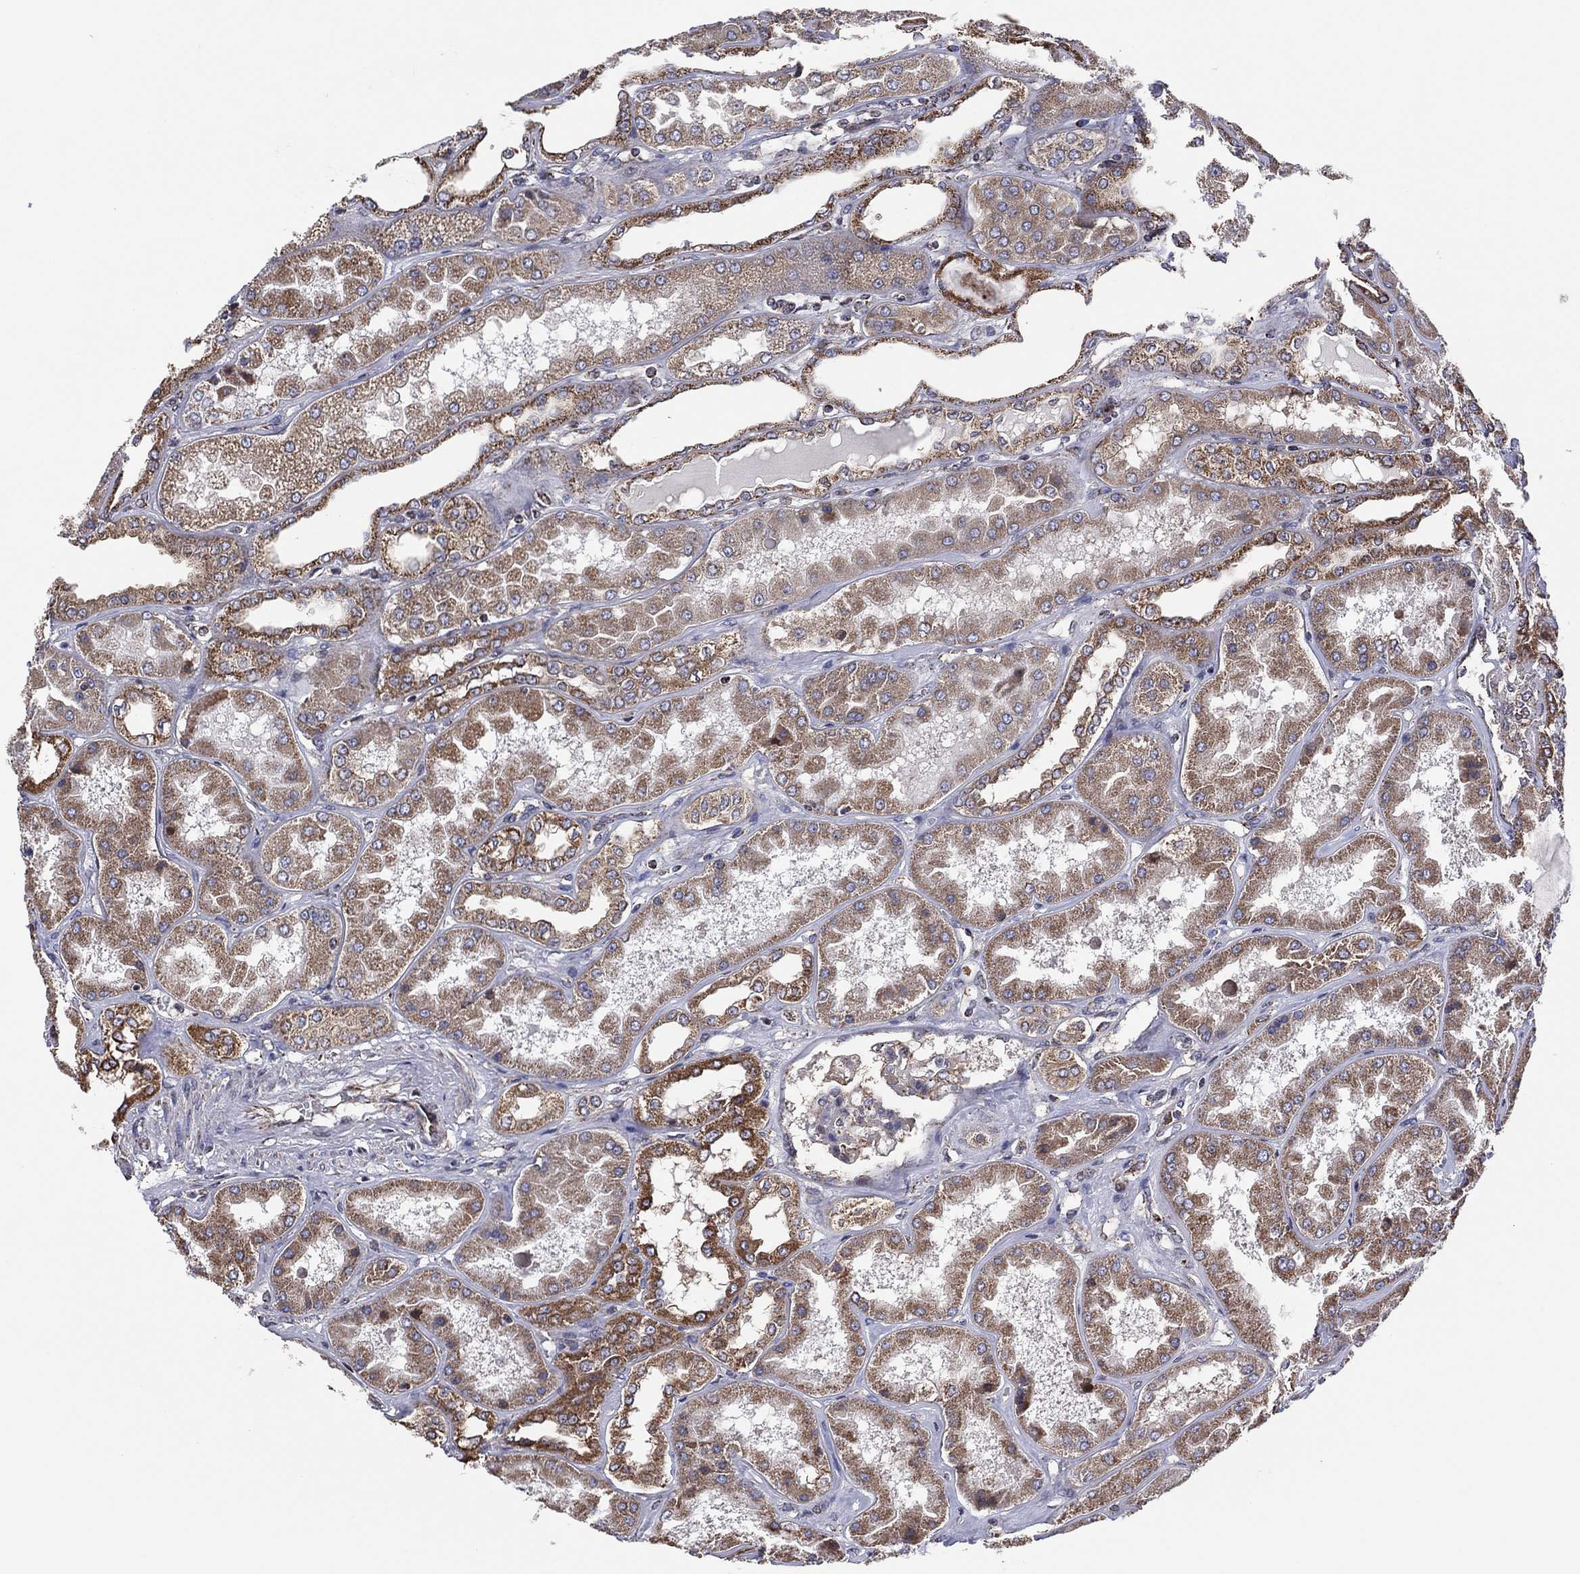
{"staining": {"intensity": "weak", "quantity": "<25%", "location": "cytoplasmic/membranous"}, "tissue": "kidney", "cell_type": "Cells in glomeruli", "image_type": "normal", "snomed": [{"axis": "morphology", "description": "Normal tissue, NOS"}, {"axis": "topography", "description": "Kidney"}], "caption": "Immunohistochemistry micrograph of unremarkable kidney stained for a protein (brown), which reveals no expression in cells in glomeruli.", "gene": "PIDD1", "patient": {"sex": "female", "age": 56}}